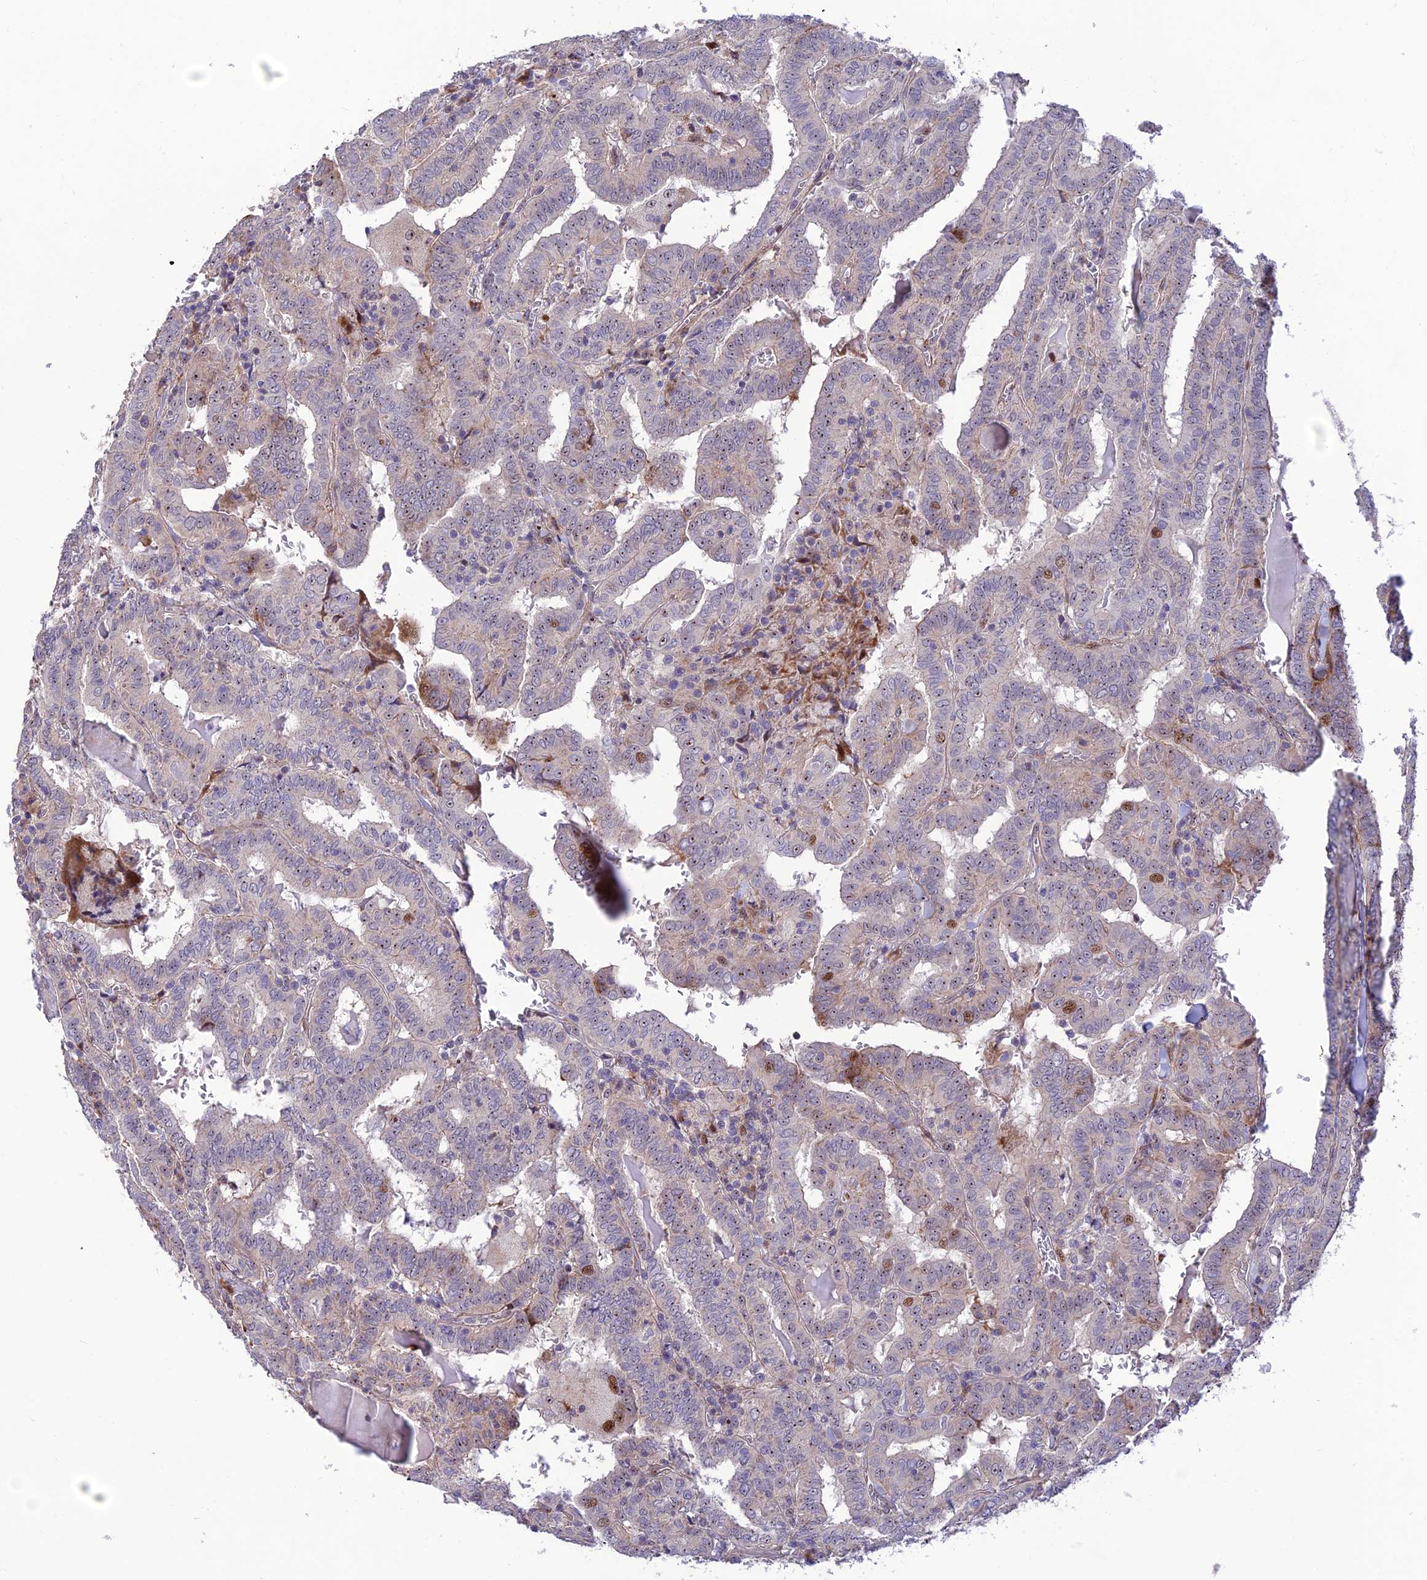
{"staining": {"intensity": "negative", "quantity": "none", "location": "none"}, "tissue": "thyroid cancer", "cell_type": "Tumor cells", "image_type": "cancer", "snomed": [{"axis": "morphology", "description": "Papillary adenocarcinoma, NOS"}, {"axis": "topography", "description": "Thyroid gland"}], "caption": "High magnification brightfield microscopy of thyroid cancer stained with DAB (3,3'-diaminobenzidine) (brown) and counterstained with hematoxylin (blue): tumor cells show no significant staining. Brightfield microscopy of IHC stained with DAB (3,3'-diaminobenzidine) (brown) and hematoxylin (blue), captured at high magnification.", "gene": "KBTBD7", "patient": {"sex": "female", "age": 72}}